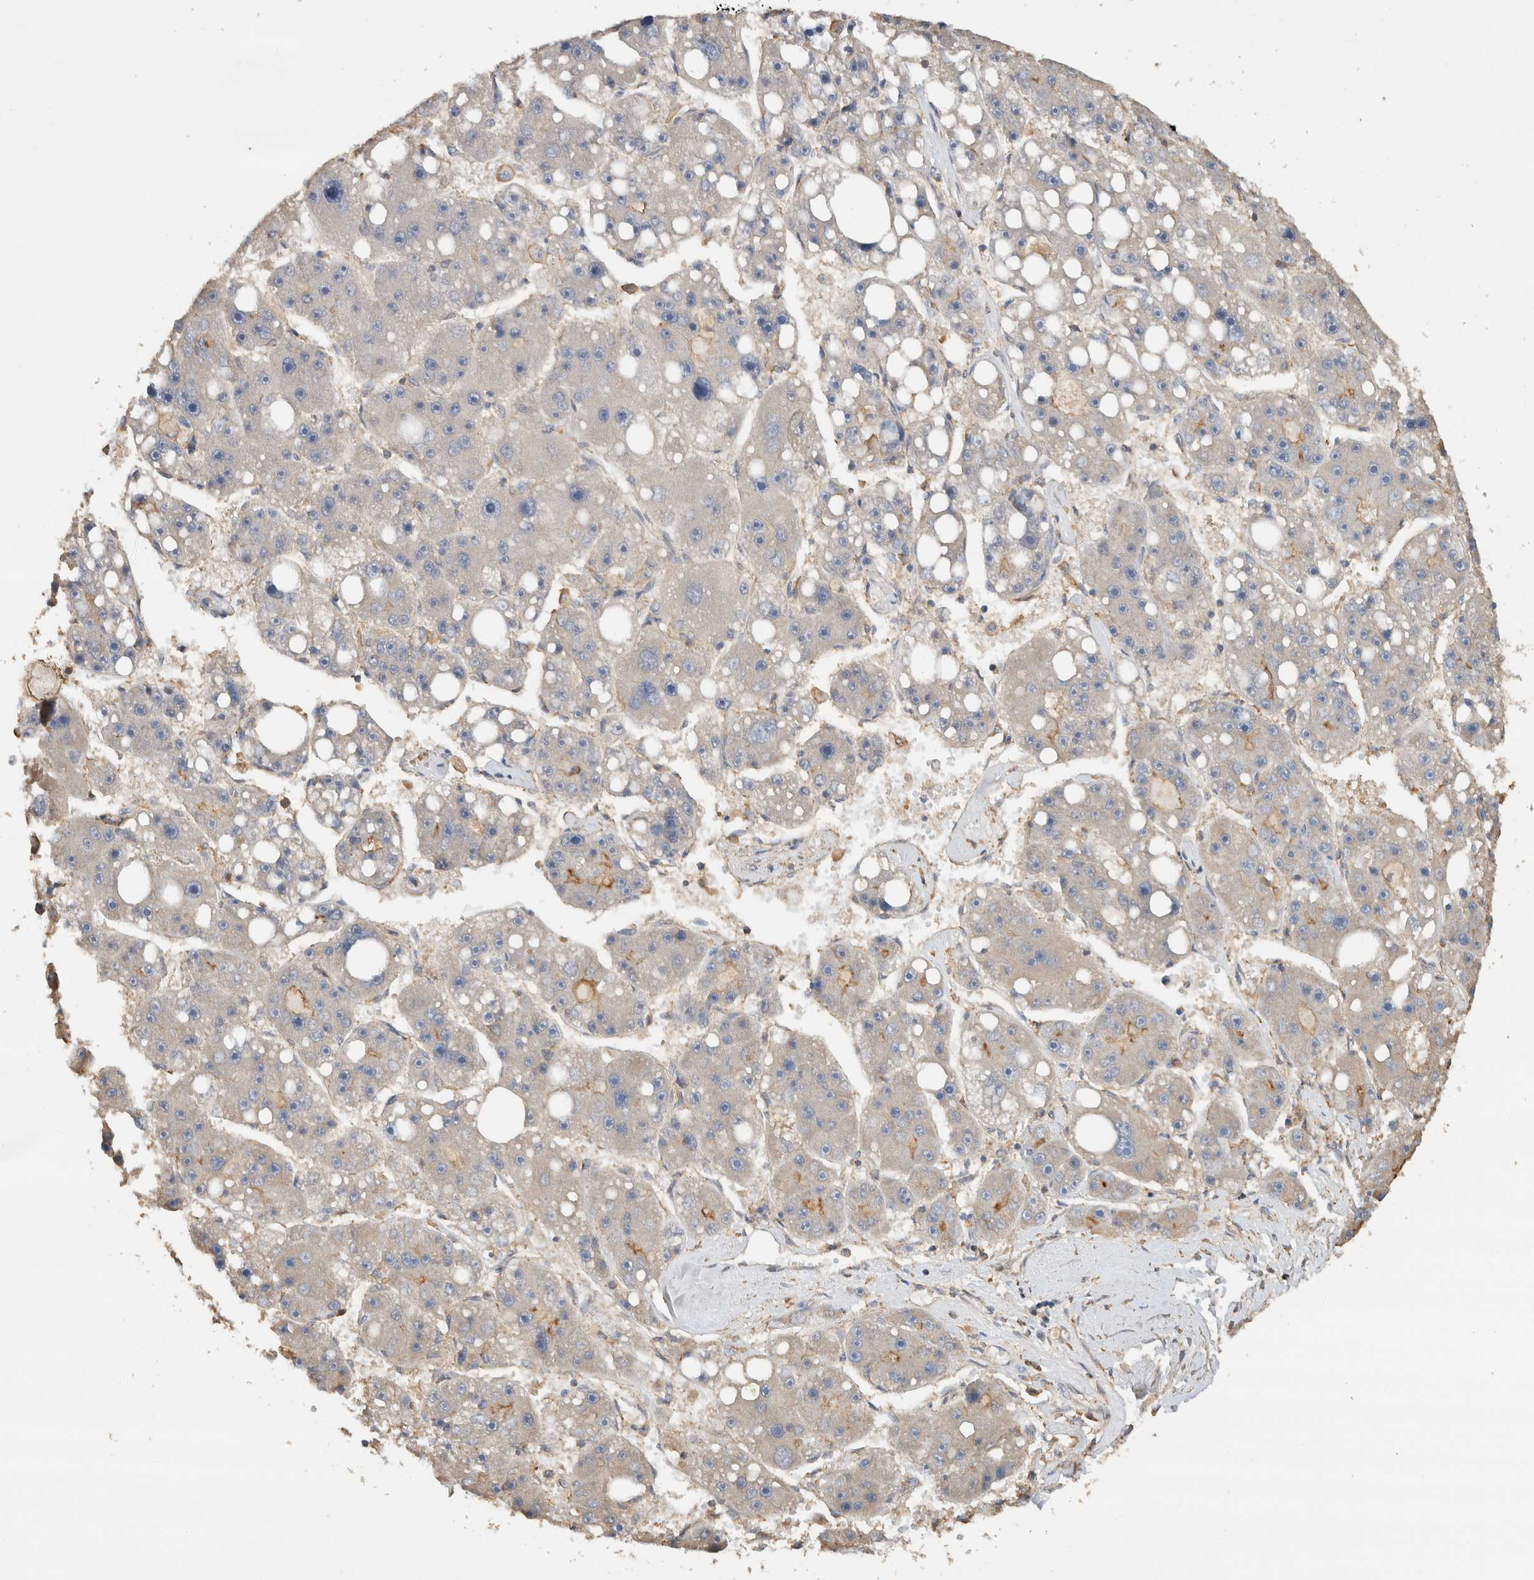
{"staining": {"intensity": "negative", "quantity": "none", "location": "none"}, "tissue": "liver cancer", "cell_type": "Tumor cells", "image_type": "cancer", "snomed": [{"axis": "morphology", "description": "Carcinoma, Hepatocellular, NOS"}, {"axis": "topography", "description": "Liver"}], "caption": "Liver hepatocellular carcinoma was stained to show a protein in brown. There is no significant expression in tumor cells. (Stains: DAB (3,3'-diaminobenzidine) IHC with hematoxylin counter stain, Microscopy: brightfield microscopy at high magnification).", "gene": "EIF4G3", "patient": {"sex": "female", "age": 61}}